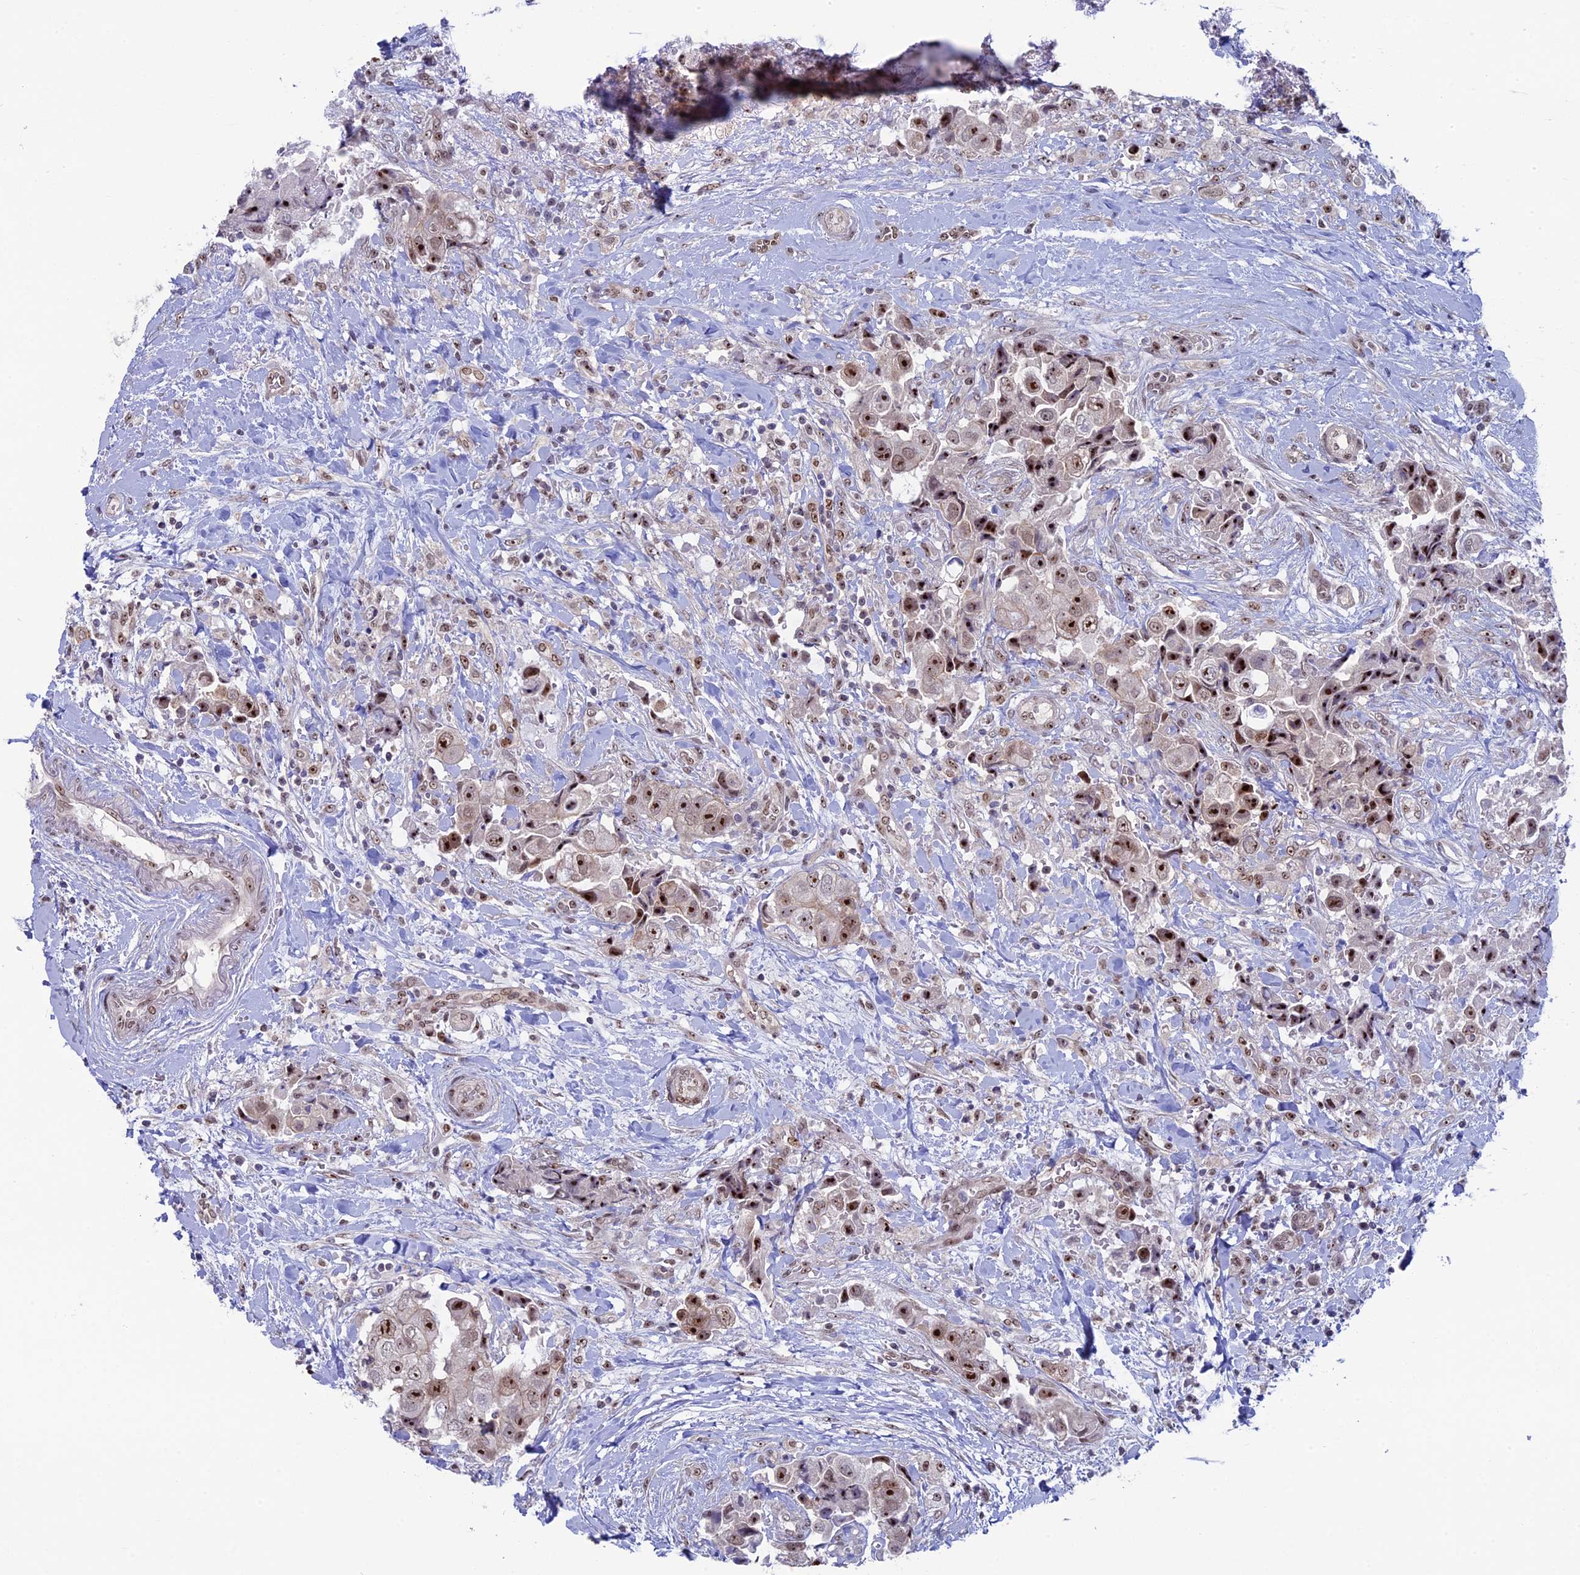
{"staining": {"intensity": "moderate", "quantity": ">75%", "location": "nuclear"}, "tissue": "breast cancer", "cell_type": "Tumor cells", "image_type": "cancer", "snomed": [{"axis": "morphology", "description": "Normal tissue, NOS"}, {"axis": "morphology", "description": "Duct carcinoma"}, {"axis": "topography", "description": "Breast"}], "caption": "Tumor cells display medium levels of moderate nuclear staining in approximately >75% of cells in breast cancer (infiltrating ductal carcinoma). (DAB (3,3'-diaminobenzidine) = brown stain, brightfield microscopy at high magnification).", "gene": "CCDC86", "patient": {"sex": "female", "age": 62}}